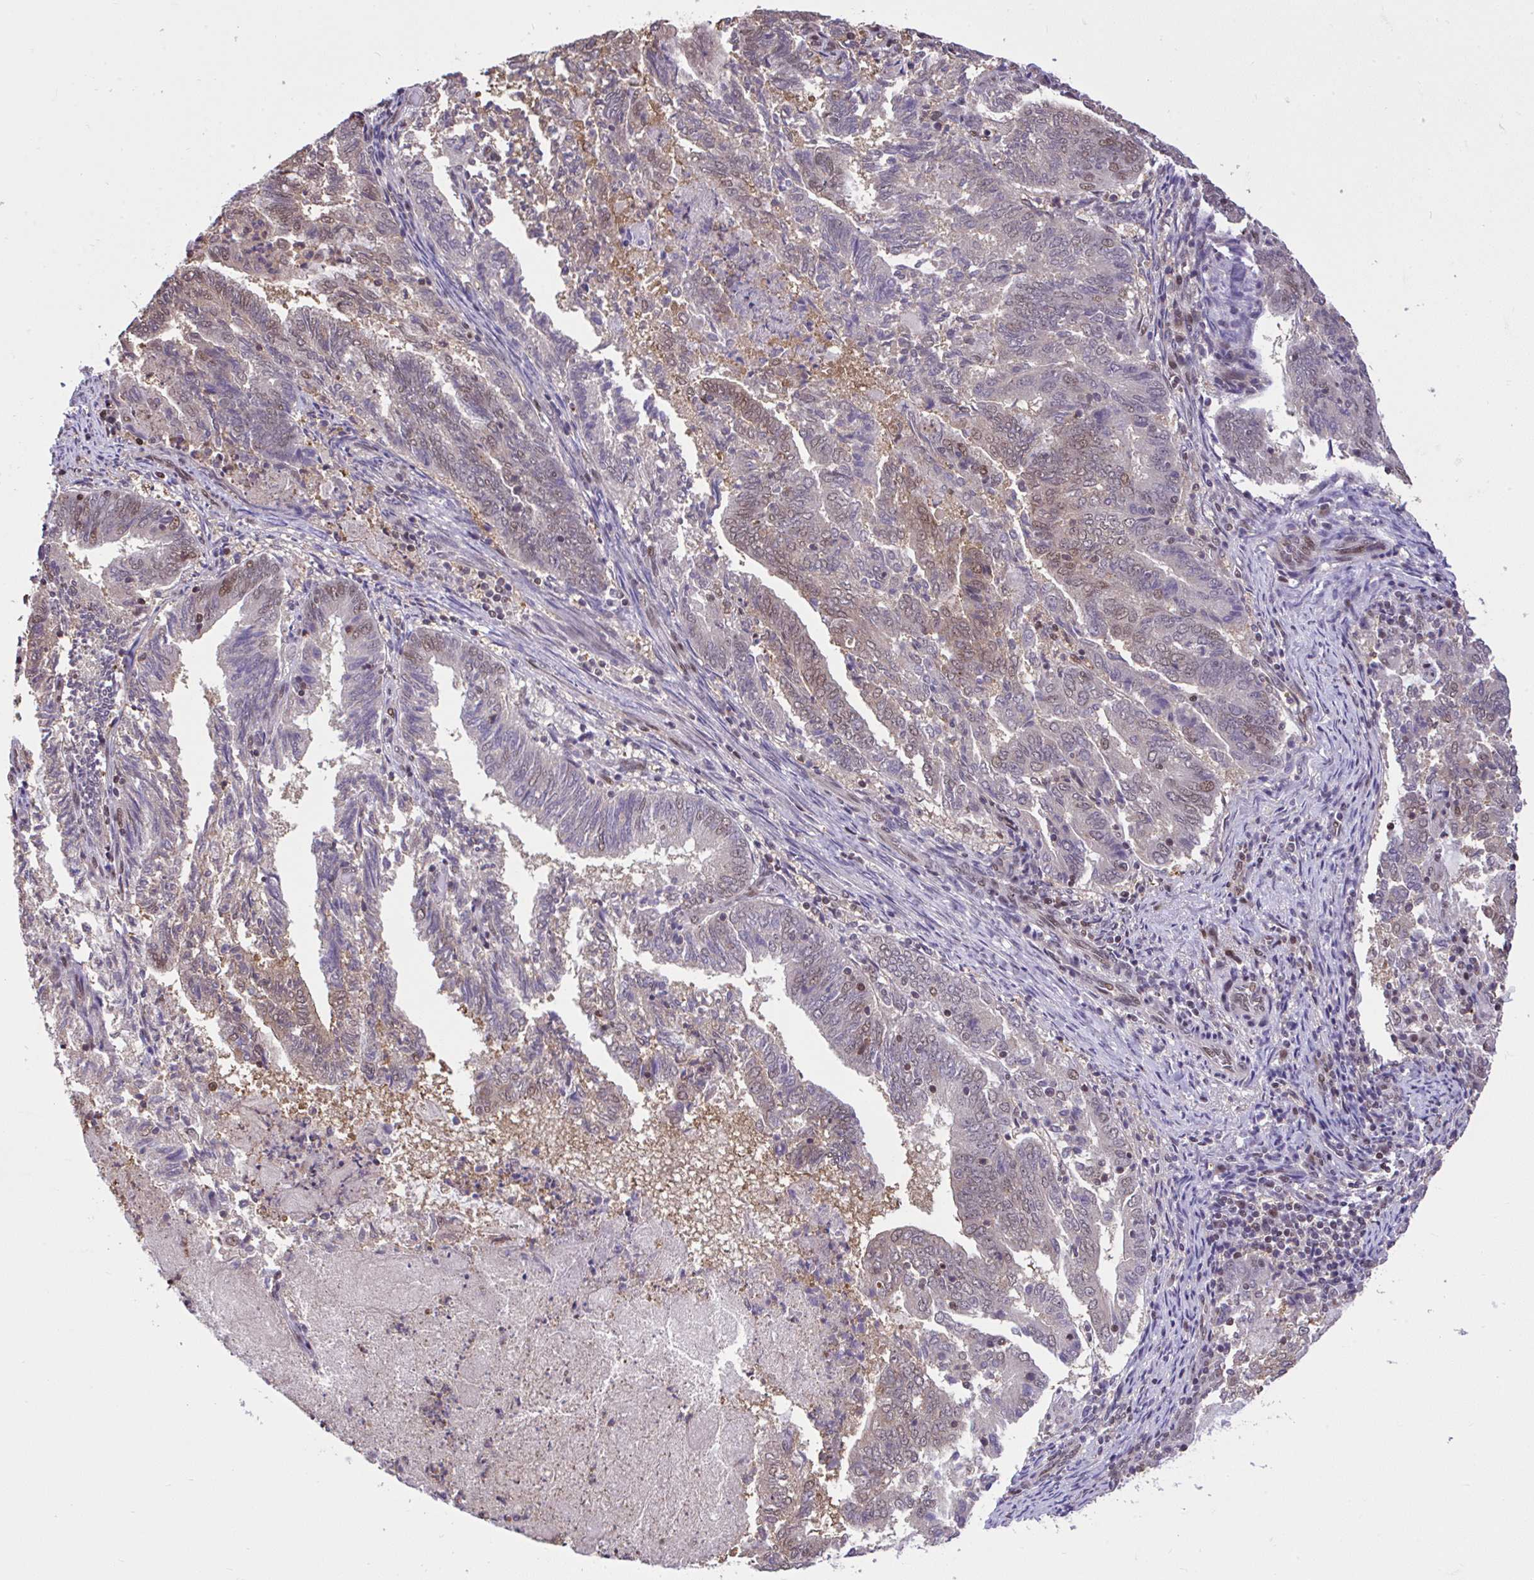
{"staining": {"intensity": "weak", "quantity": "25%-75%", "location": "nuclear"}, "tissue": "endometrial cancer", "cell_type": "Tumor cells", "image_type": "cancer", "snomed": [{"axis": "morphology", "description": "Adenocarcinoma, NOS"}, {"axis": "topography", "description": "Endometrium"}], "caption": "Tumor cells reveal low levels of weak nuclear staining in approximately 25%-75% of cells in adenocarcinoma (endometrial). The staining was performed using DAB to visualize the protein expression in brown, while the nuclei were stained in blue with hematoxylin (Magnification: 20x).", "gene": "GLIS3", "patient": {"sex": "female", "age": 80}}